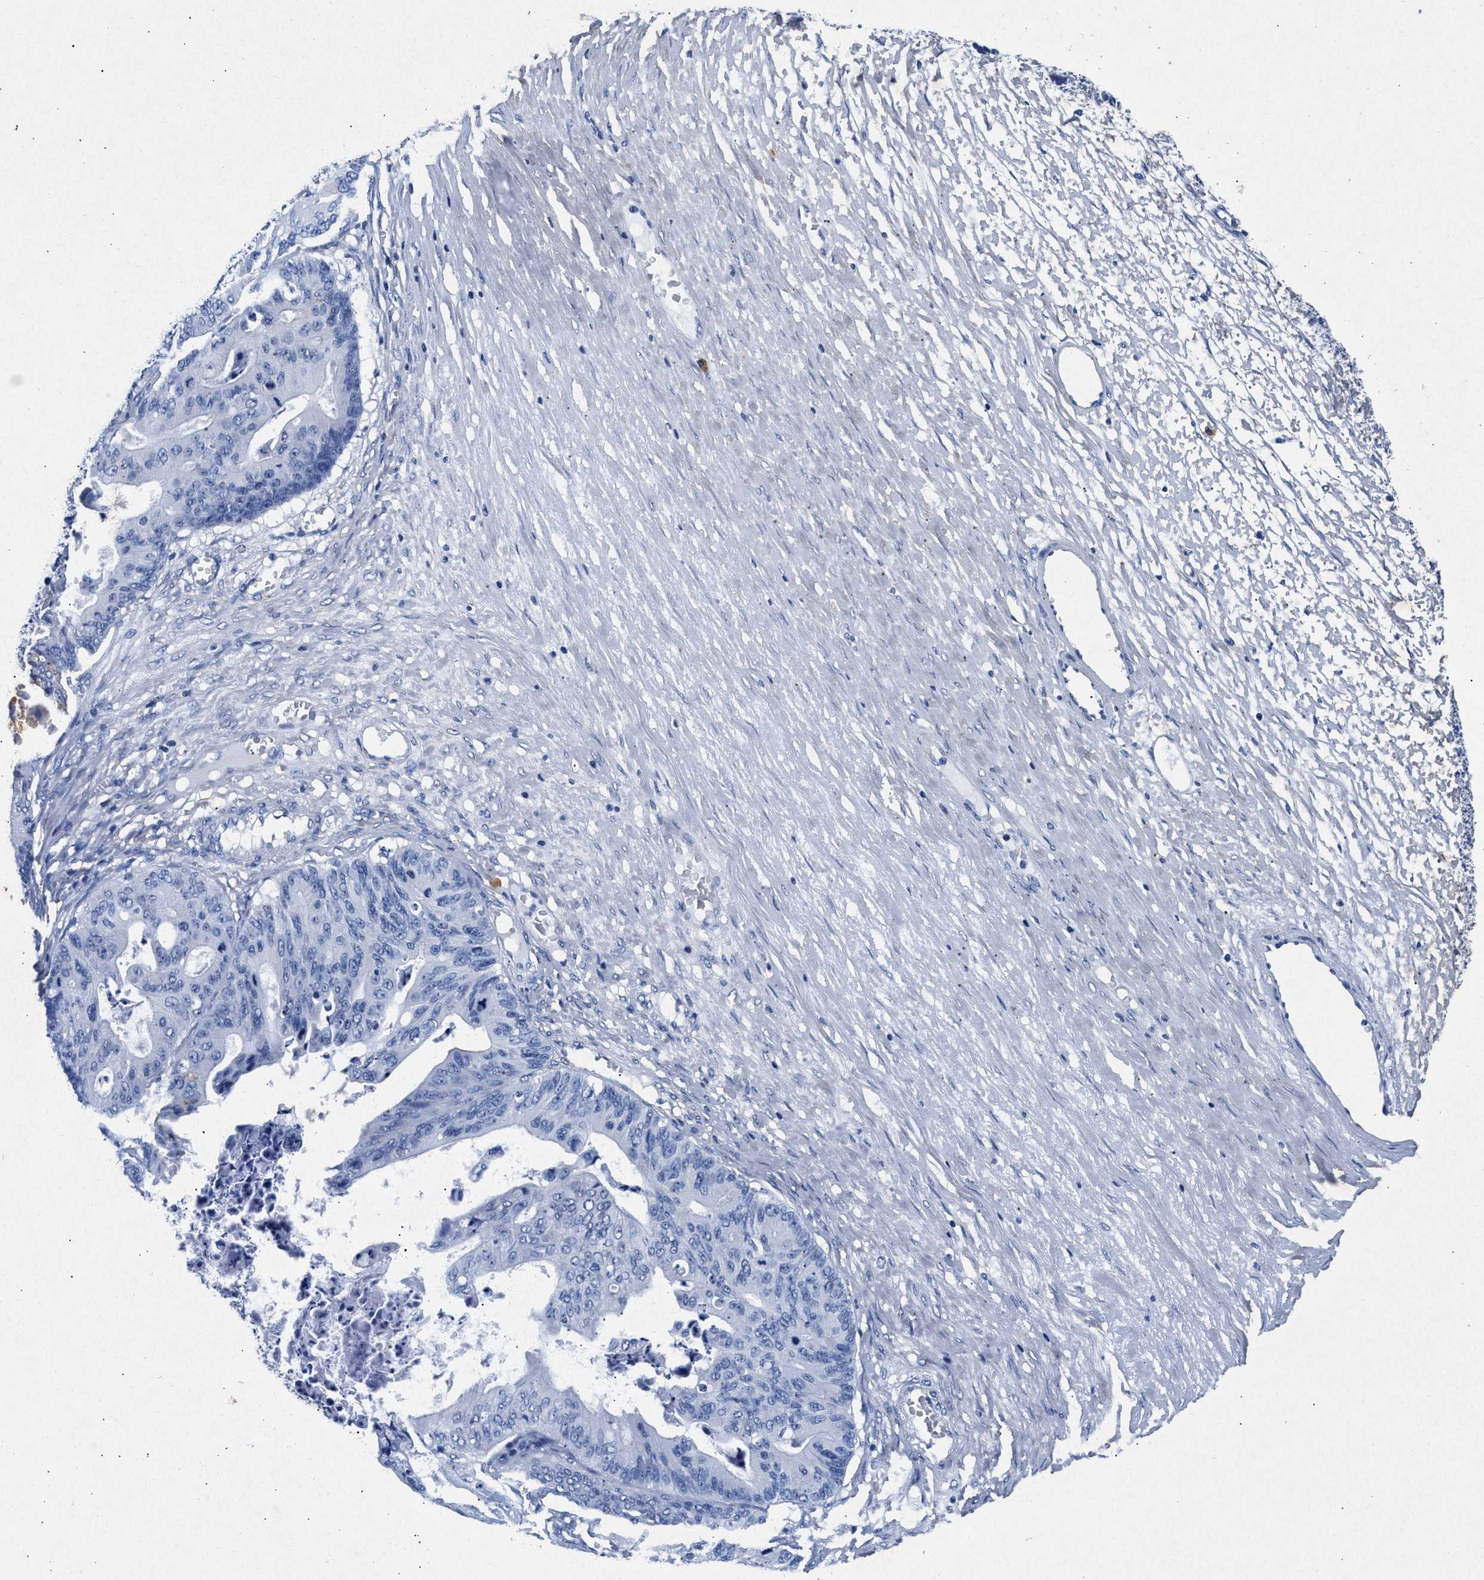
{"staining": {"intensity": "negative", "quantity": "none", "location": "none"}, "tissue": "ovarian cancer", "cell_type": "Tumor cells", "image_type": "cancer", "snomed": [{"axis": "morphology", "description": "Cystadenocarcinoma, mucinous, NOS"}, {"axis": "topography", "description": "Ovary"}], "caption": "Ovarian mucinous cystadenocarcinoma was stained to show a protein in brown. There is no significant positivity in tumor cells. Nuclei are stained in blue.", "gene": "MAP6", "patient": {"sex": "female", "age": 37}}